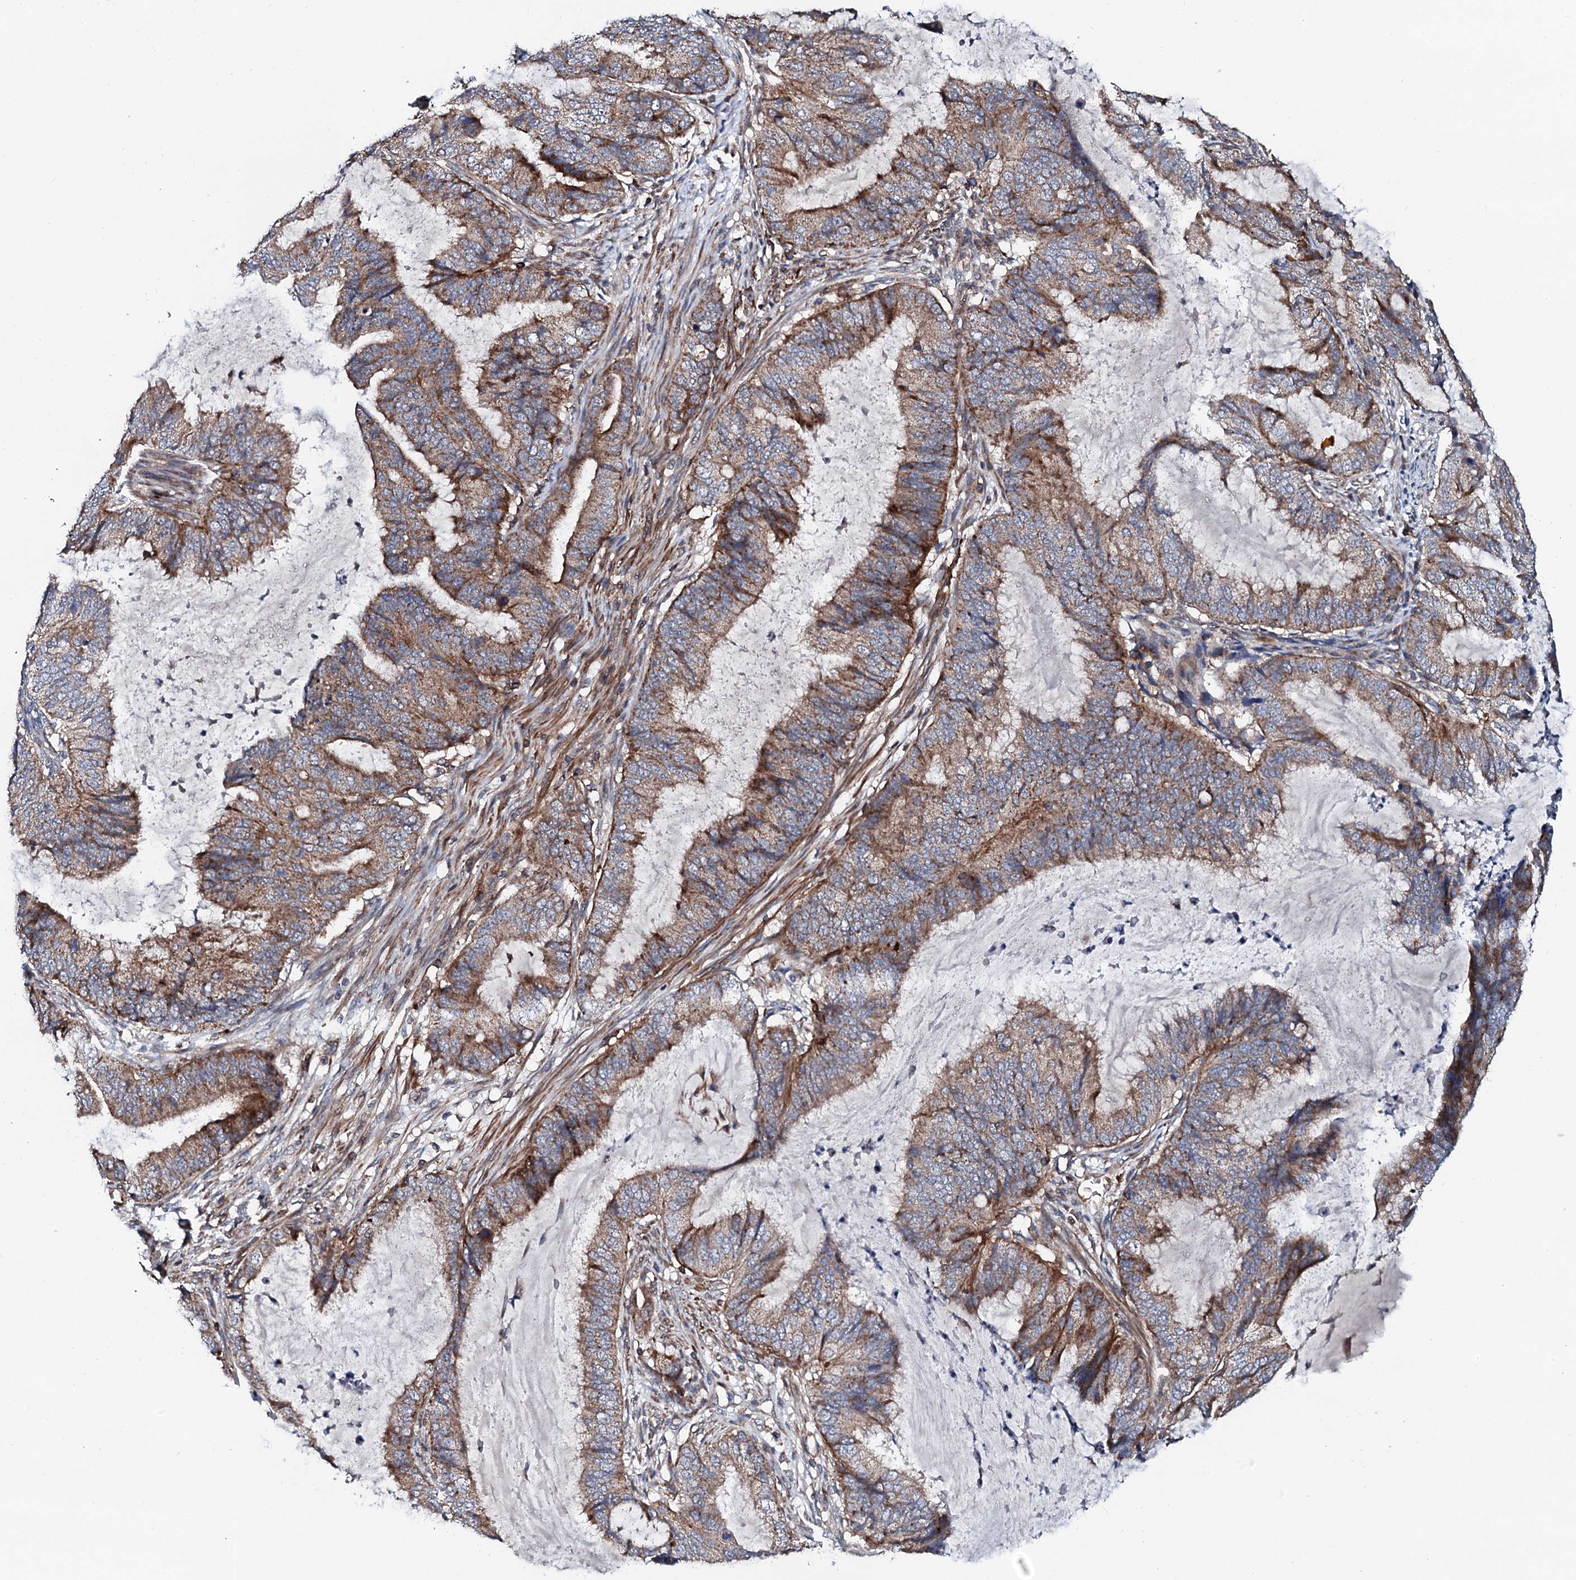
{"staining": {"intensity": "moderate", "quantity": ">75%", "location": "cytoplasmic/membranous"}, "tissue": "endometrial cancer", "cell_type": "Tumor cells", "image_type": "cancer", "snomed": [{"axis": "morphology", "description": "Adenocarcinoma, NOS"}, {"axis": "topography", "description": "Endometrium"}], "caption": "Immunohistochemistry (DAB) staining of human endometrial cancer shows moderate cytoplasmic/membranous protein positivity in approximately >75% of tumor cells.", "gene": "COG4", "patient": {"sex": "female", "age": 81}}